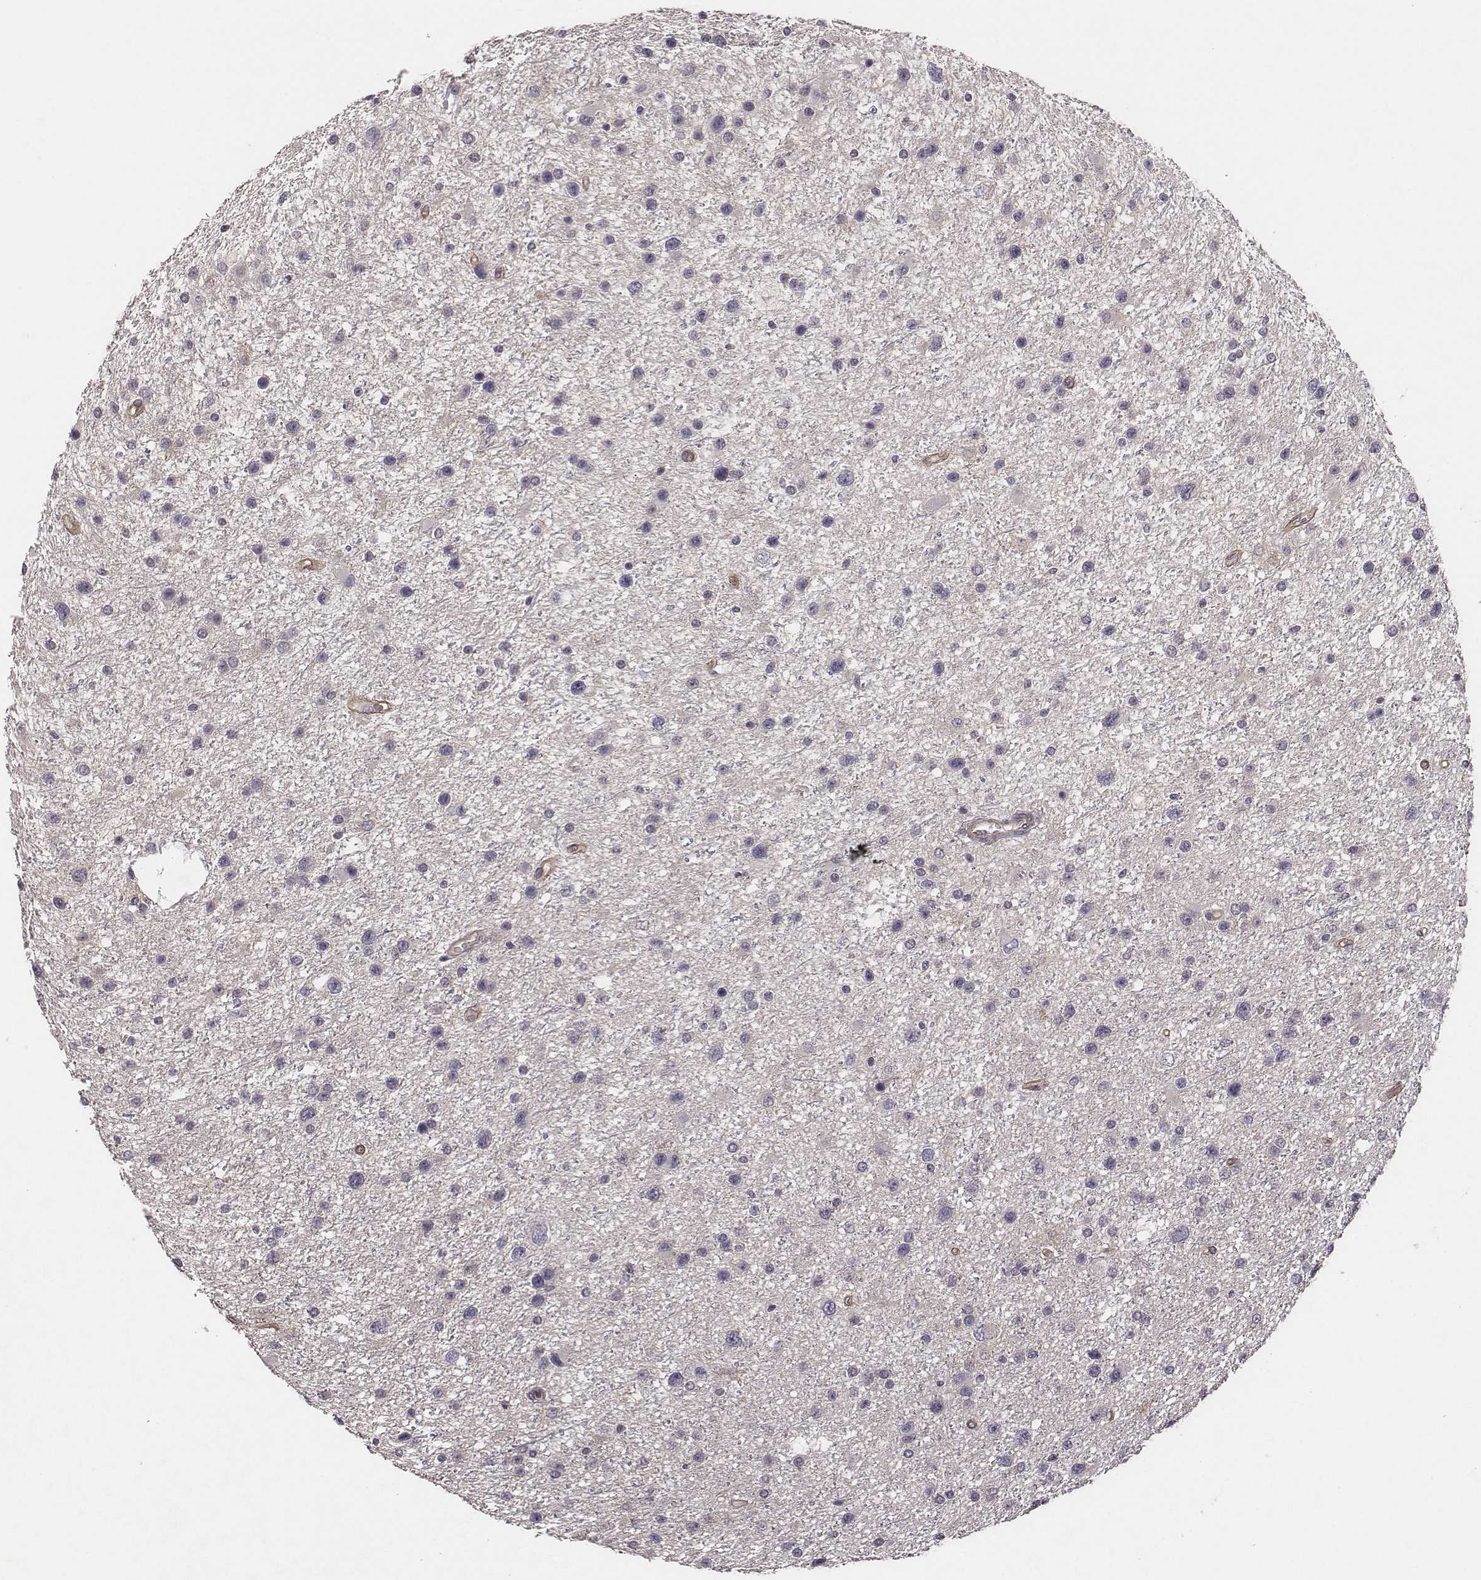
{"staining": {"intensity": "negative", "quantity": "none", "location": "none"}, "tissue": "glioma", "cell_type": "Tumor cells", "image_type": "cancer", "snomed": [{"axis": "morphology", "description": "Glioma, malignant, Low grade"}, {"axis": "topography", "description": "Brain"}], "caption": "Tumor cells show no significant staining in low-grade glioma (malignant). The staining was performed using DAB (3,3'-diaminobenzidine) to visualize the protein expression in brown, while the nuclei were stained in blue with hematoxylin (Magnification: 20x).", "gene": "SCARF1", "patient": {"sex": "female", "age": 32}}